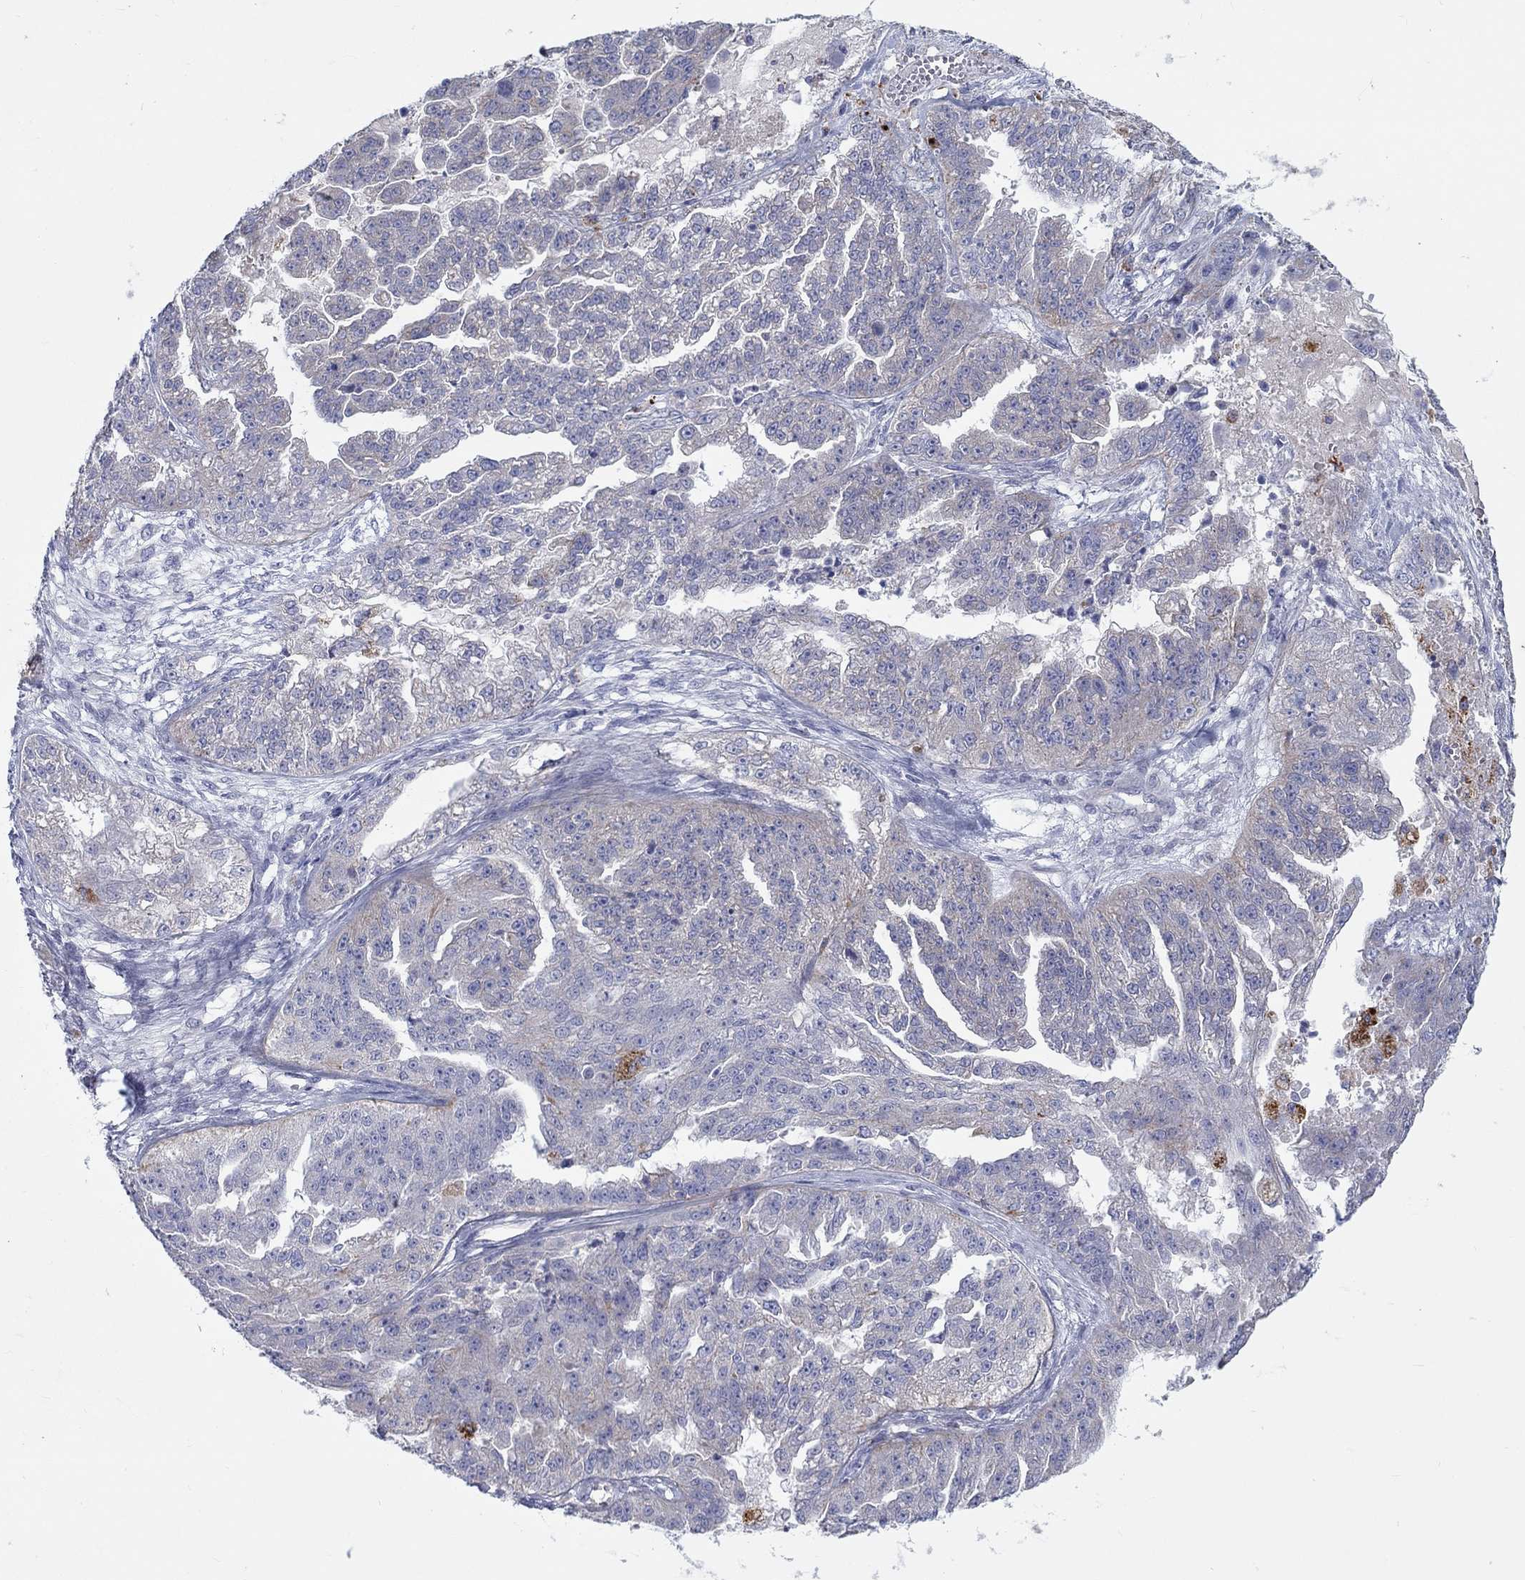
{"staining": {"intensity": "negative", "quantity": "none", "location": "none"}, "tissue": "ovarian cancer", "cell_type": "Tumor cells", "image_type": "cancer", "snomed": [{"axis": "morphology", "description": "Cystadenocarcinoma, serous, NOS"}, {"axis": "topography", "description": "Ovary"}], "caption": "A high-resolution micrograph shows immunohistochemistry (IHC) staining of ovarian cancer (serous cystadenocarcinoma), which demonstrates no significant expression in tumor cells. (Brightfield microscopy of DAB IHC at high magnification).", "gene": "BCO2", "patient": {"sex": "female", "age": 58}}